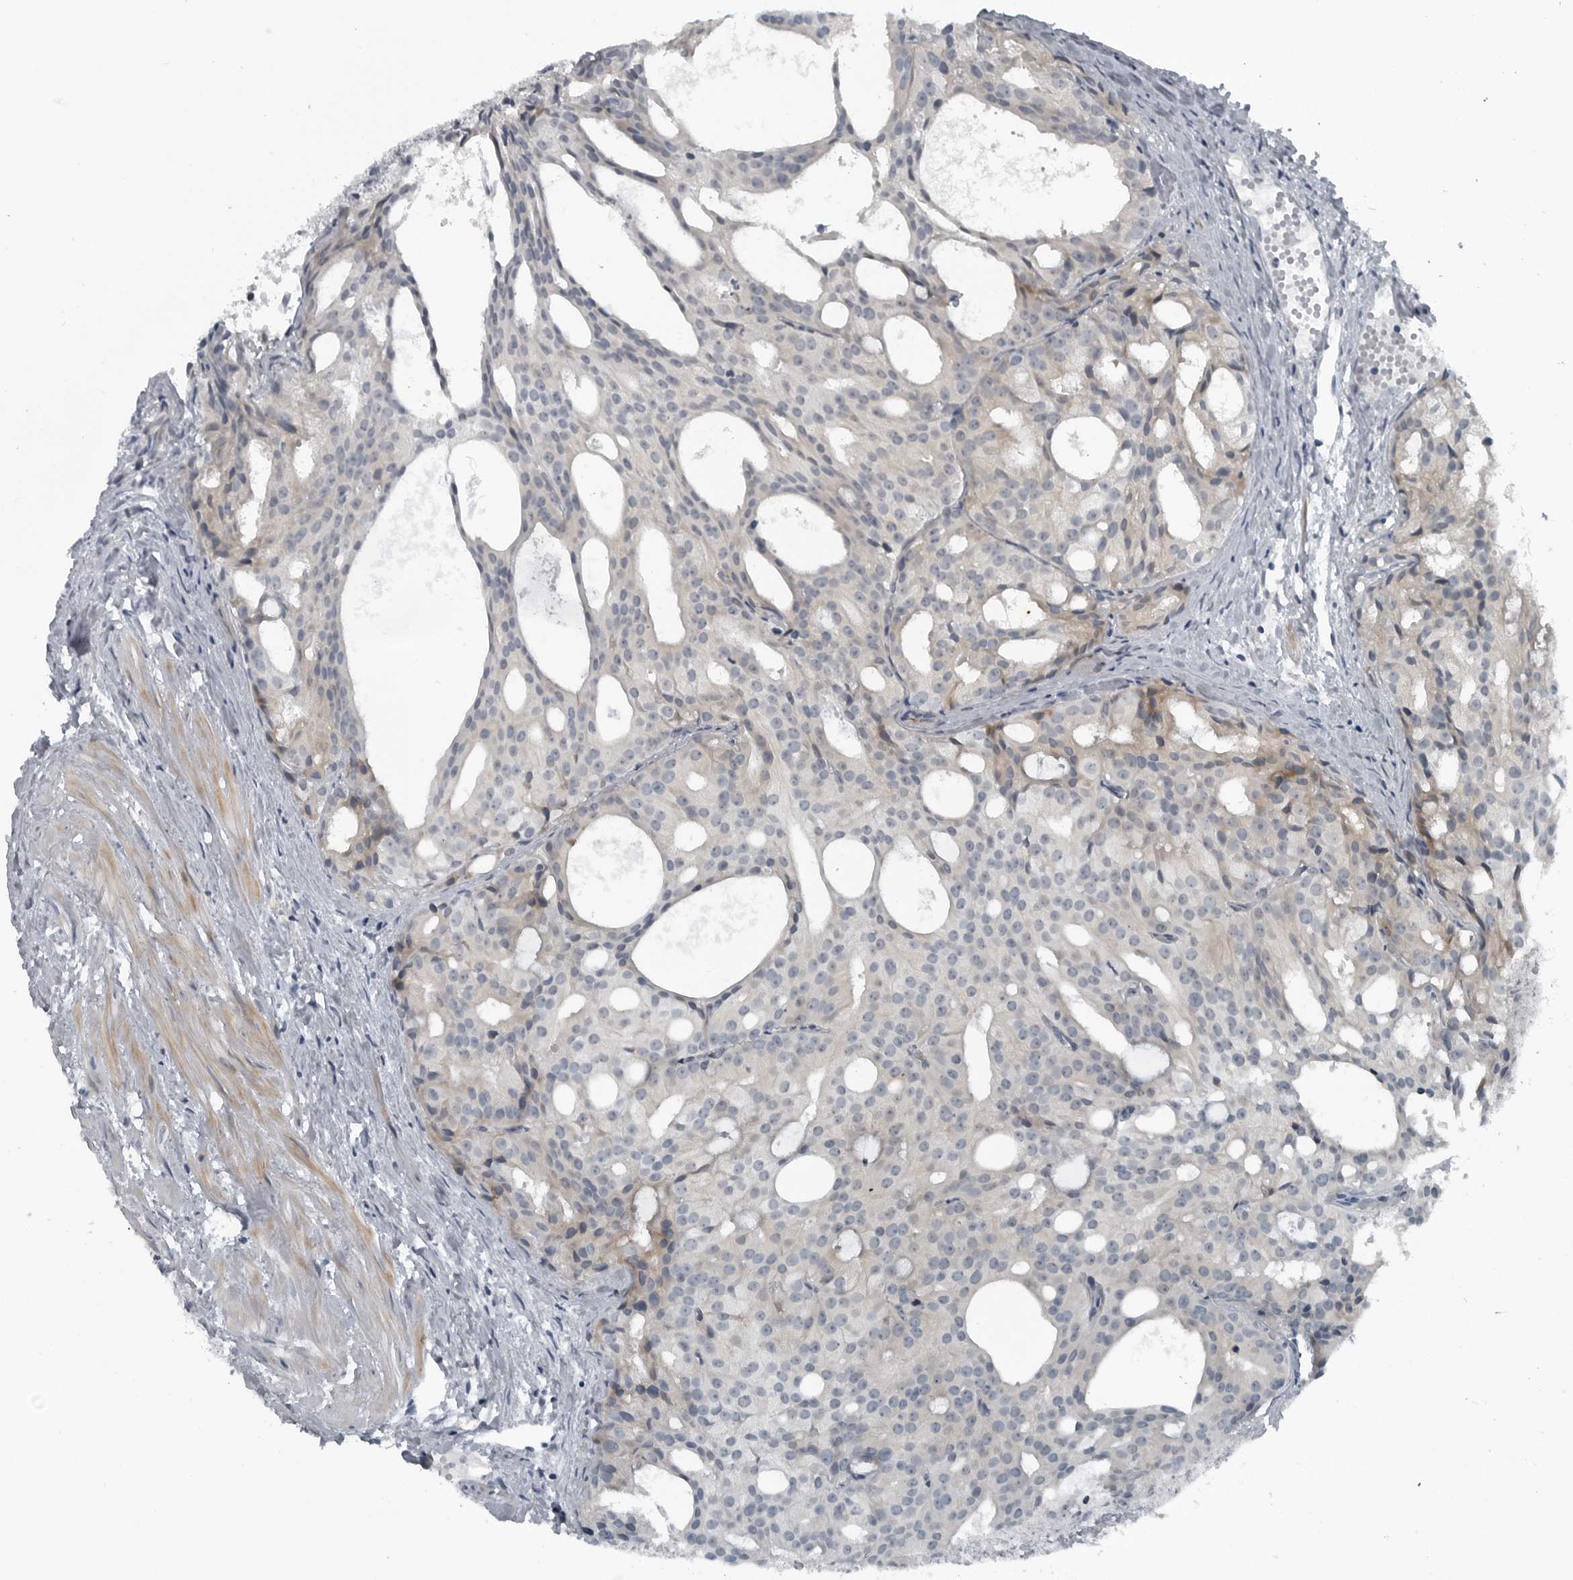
{"staining": {"intensity": "negative", "quantity": "none", "location": "none"}, "tissue": "prostate cancer", "cell_type": "Tumor cells", "image_type": "cancer", "snomed": [{"axis": "morphology", "description": "Adenocarcinoma, Low grade"}, {"axis": "topography", "description": "Prostate"}], "caption": "A micrograph of human prostate cancer is negative for staining in tumor cells.", "gene": "DNAAF11", "patient": {"sex": "male", "age": 88}}